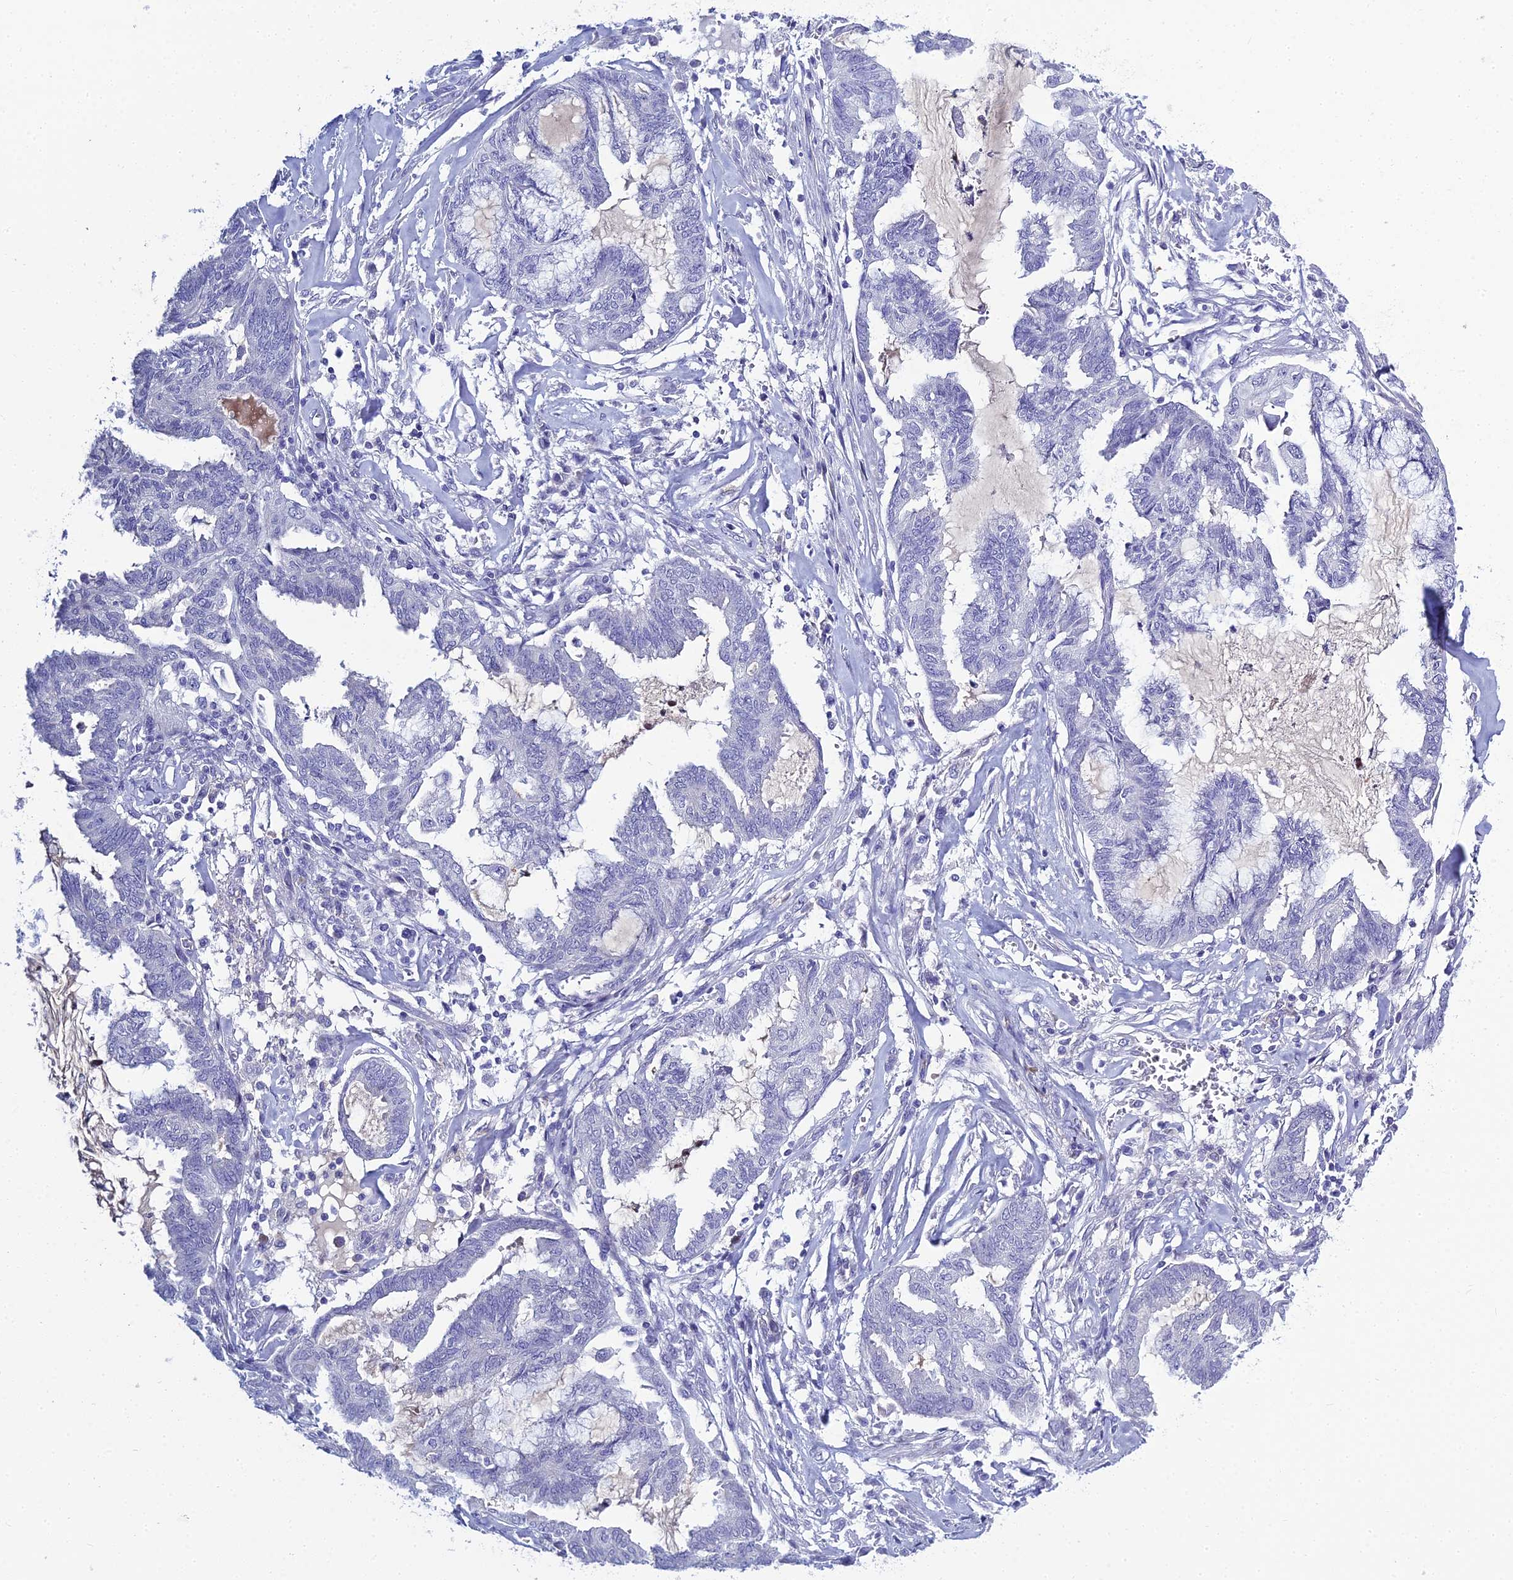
{"staining": {"intensity": "negative", "quantity": "none", "location": "none"}, "tissue": "endometrial cancer", "cell_type": "Tumor cells", "image_type": "cancer", "snomed": [{"axis": "morphology", "description": "Adenocarcinoma, NOS"}, {"axis": "topography", "description": "Endometrium"}], "caption": "Immunohistochemistry (IHC) photomicrograph of neoplastic tissue: human endometrial cancer stained with DAB shows no significant protein expression in tumor cells. Nuclei are stained in blue.", "gene": "MUC13", "patient": {"sex": "female", "age": 86}}